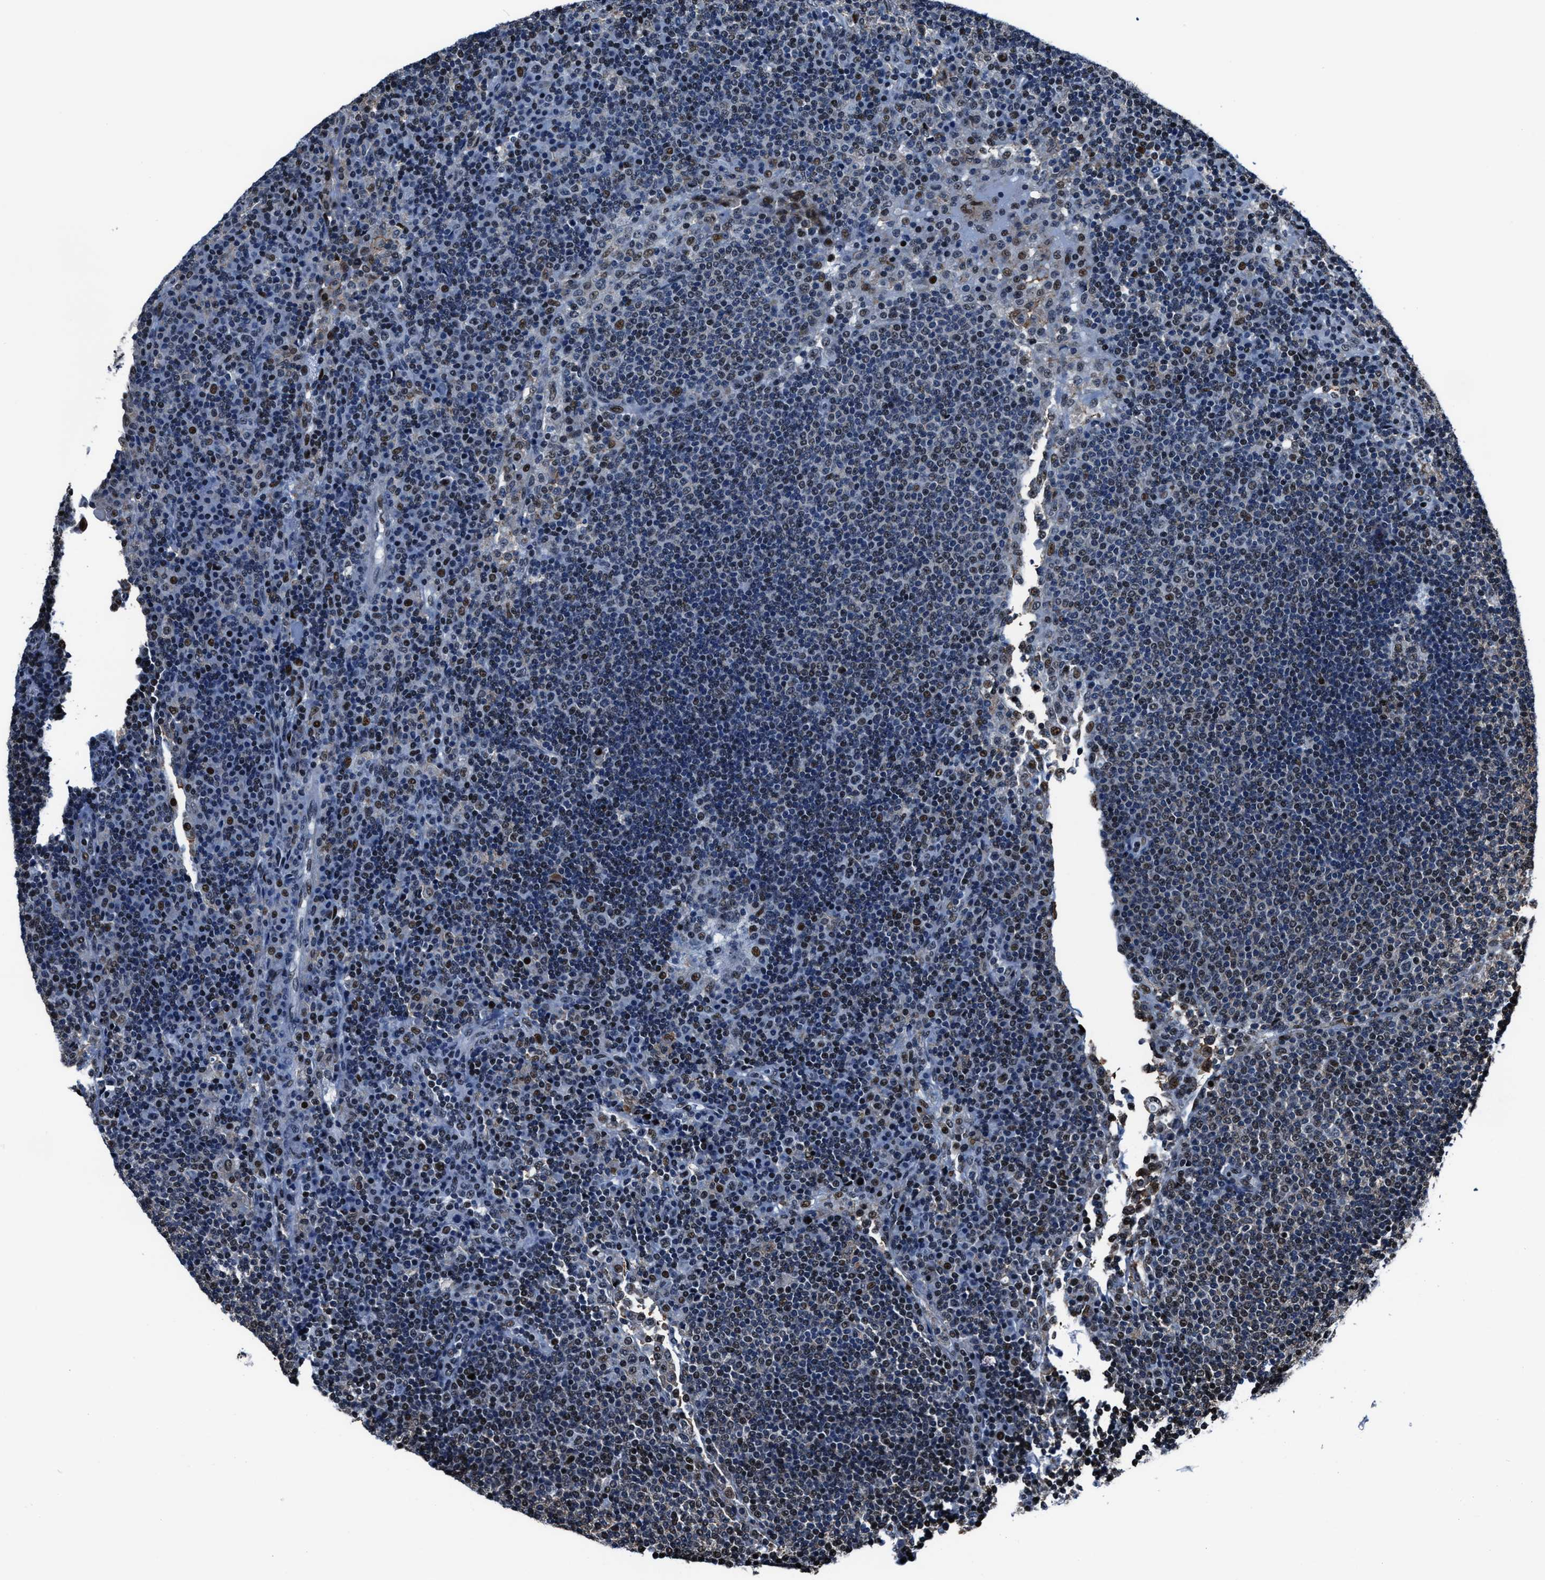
{"staining": {"intensity": "weak", "quantity": "<25%", "location": "nuclear"}, "tissue": "lymph node", "cell_type": "Germinal center cells", "image_type": "normal", "snomed": [{"axis": "morphology", "description": "Normal tissue, NOS"}, {"axis": "topography", "description": "Lymph node"}], "caption": "Immunohistochemical staining of normal lymph node exhibits no significant expression in germinal center cells. The staining was performed using DAB (3,3'-diaminobenzidine) to visualize the protein expression in brown, while the nuclei were stained in blue with hematoxylin (Magnification: 20x).", "gene": "PPIE", "patient": {"sex": "female", "age": 53}}